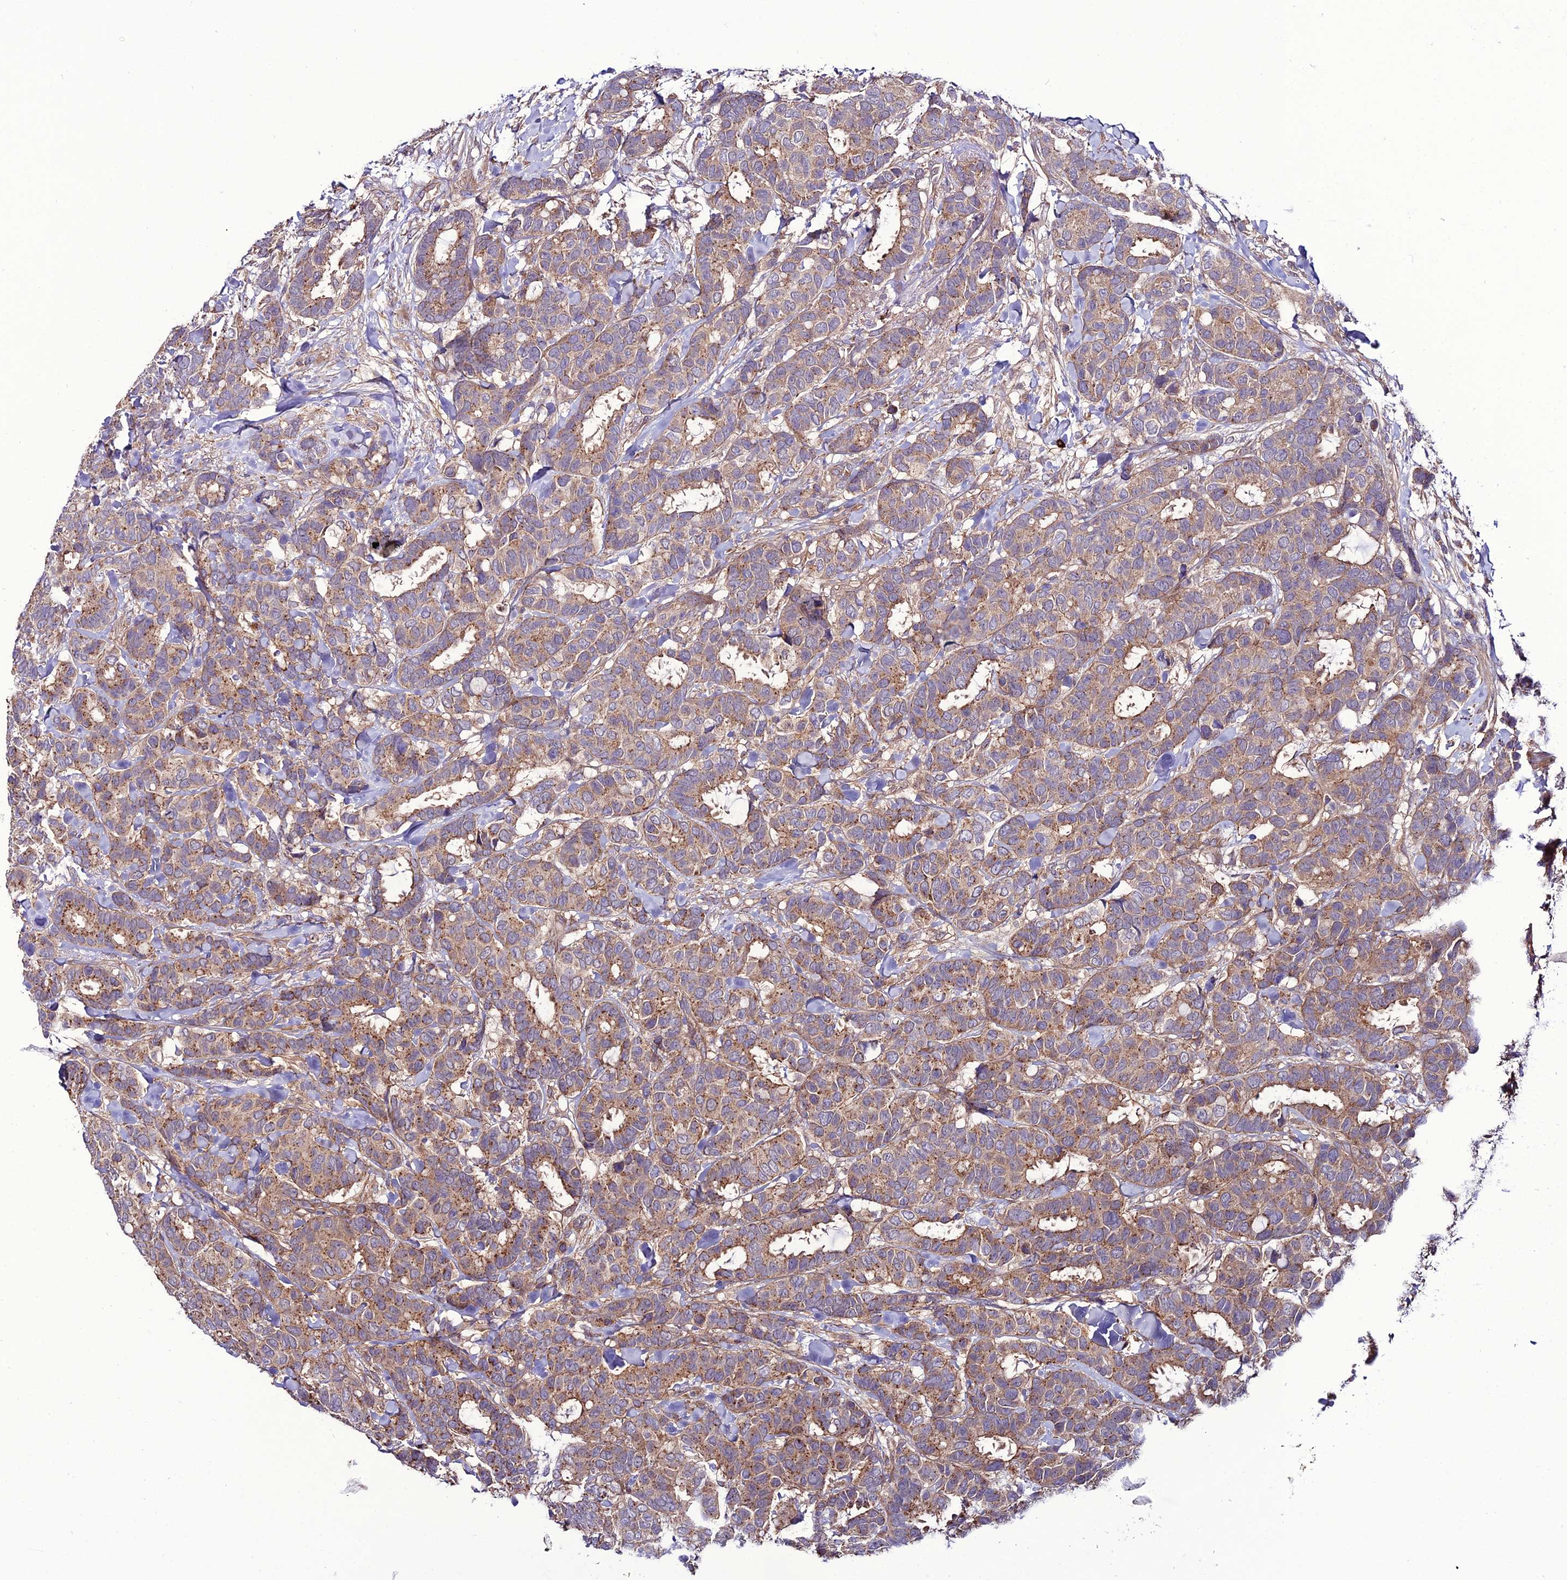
{"staining": {"intensity": "moderate", "quantity": ">75%", "location": "cytoplasmic/membranous"}, "tissue": "breast cancer", "cell_type": "Tumor cells", "image_type": "cancer", "snomed": [{"axis": "morphology", "description": "Normal tissue, NOS"}, {"axis": "morphology", "description": "Duct carcinoma"}, {"axis": "topography", "description": "Breast"}], "caption": "Protein staining of invasive ductal carcinoma (breast) tissue exhibits moderate cytoplasmic/membranous expression in about >75% of tumor cells. The staining was performed using DAB (3,3'-diaminobenzidine), with brown indicating positive protein expression. Nuclei are stained blue with hematoxylin.", "gene": "PPIL3", "patient": {"sex": "female", "age": 87}}